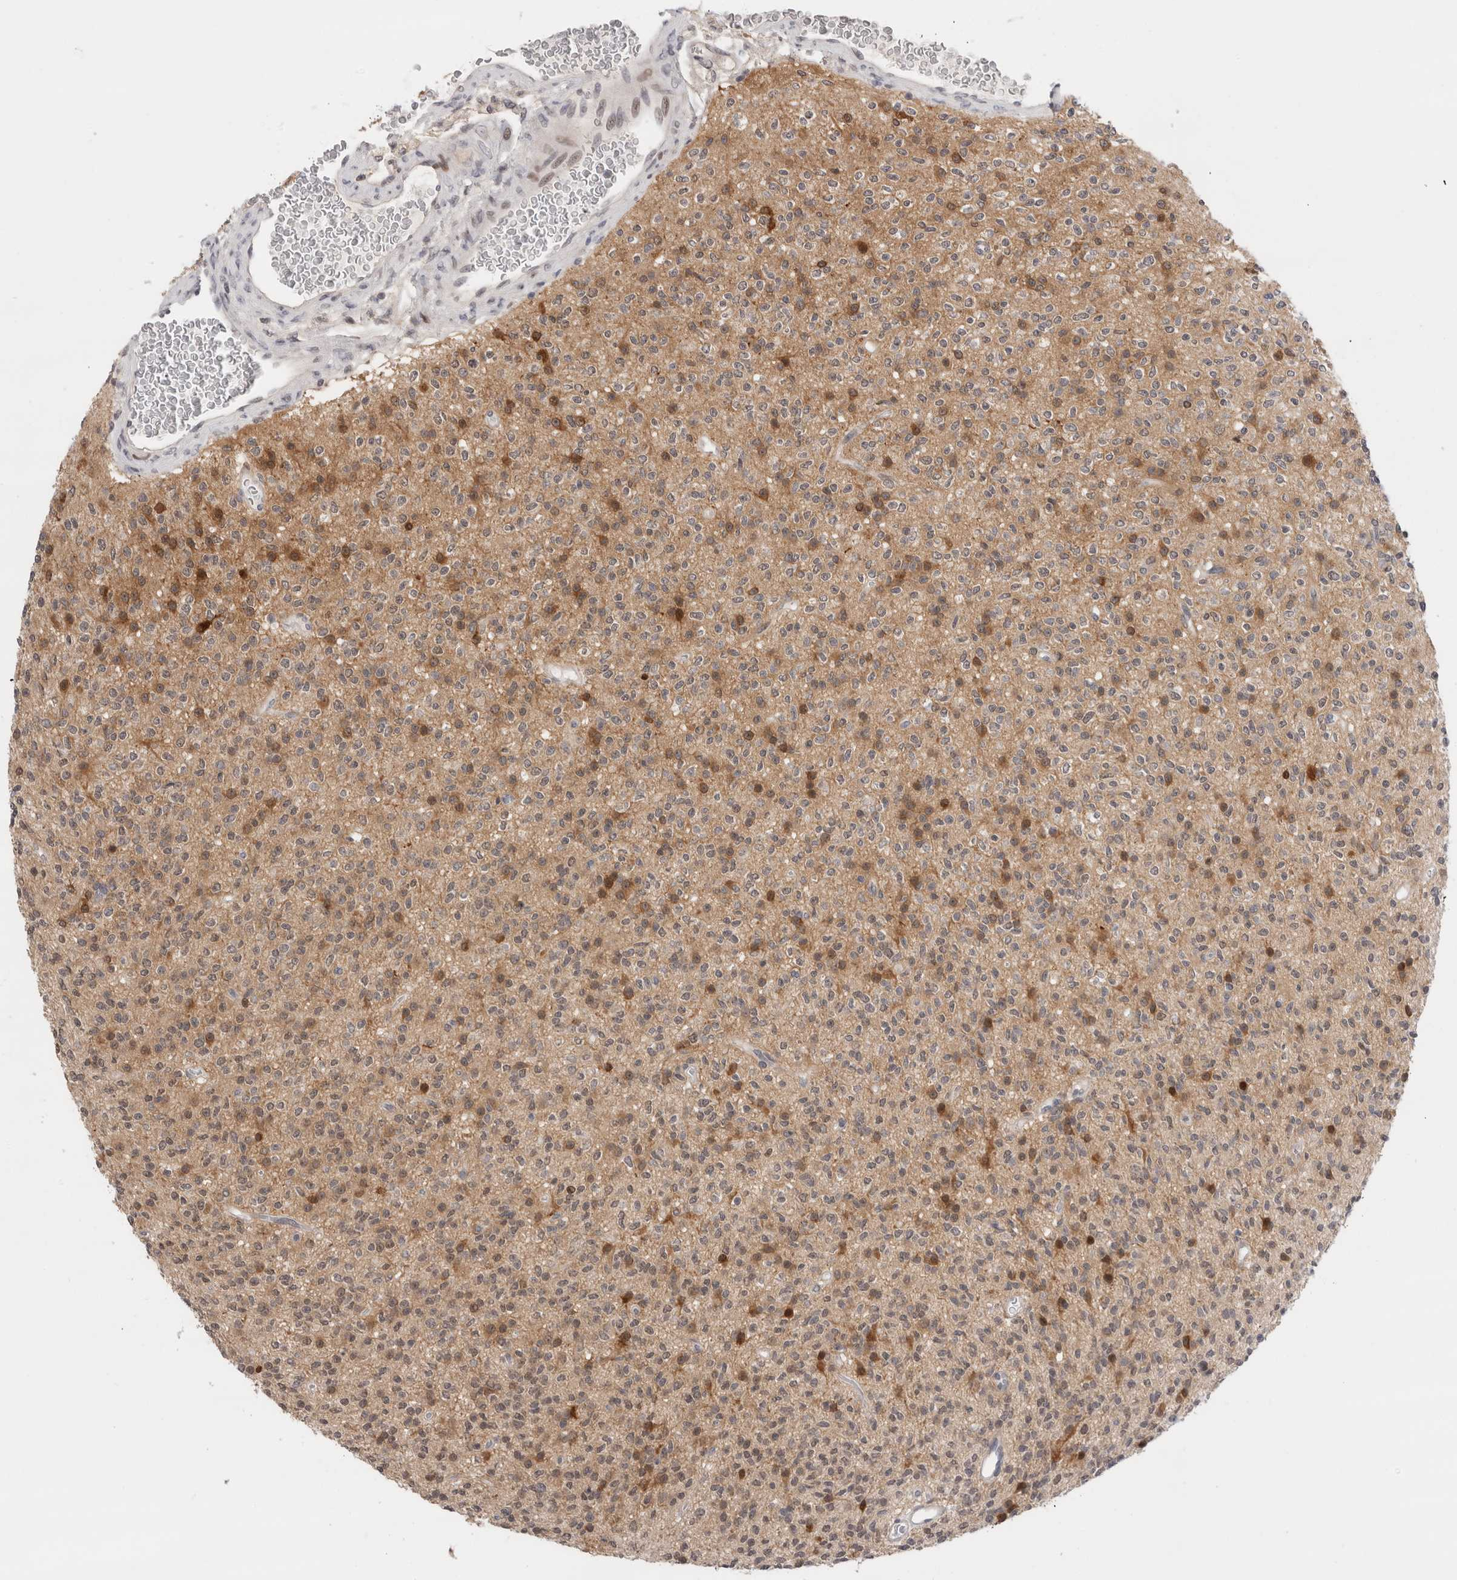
{"staining": {"intensity": "moderate", "quantity": "25%-75%", "location": "cytoplasmic/membranous,nuclear"}, "tissue": "glioma", "cell_type": "Tumor cells", "image_type": "cancer", "snomed": [{"axis": "morphology", "description": "Glioma, malignant, High grade"}, {"axis": "topography", "description": "Brain"}], "caption": "IHC of human malignant glioma (high-grade) displays medium levels of moderate cytoplasmic/membranous and nuclear positivity in approximately 25%-75% of tumor cells. Using DAB (3,3'-diaminobenzidine) (brown) and hematoxylin (blue) stains, captured at high magnification using brightfield microscopy.", "gene": "ZNF521", "patient": {"sex": "male", "age": 34}}